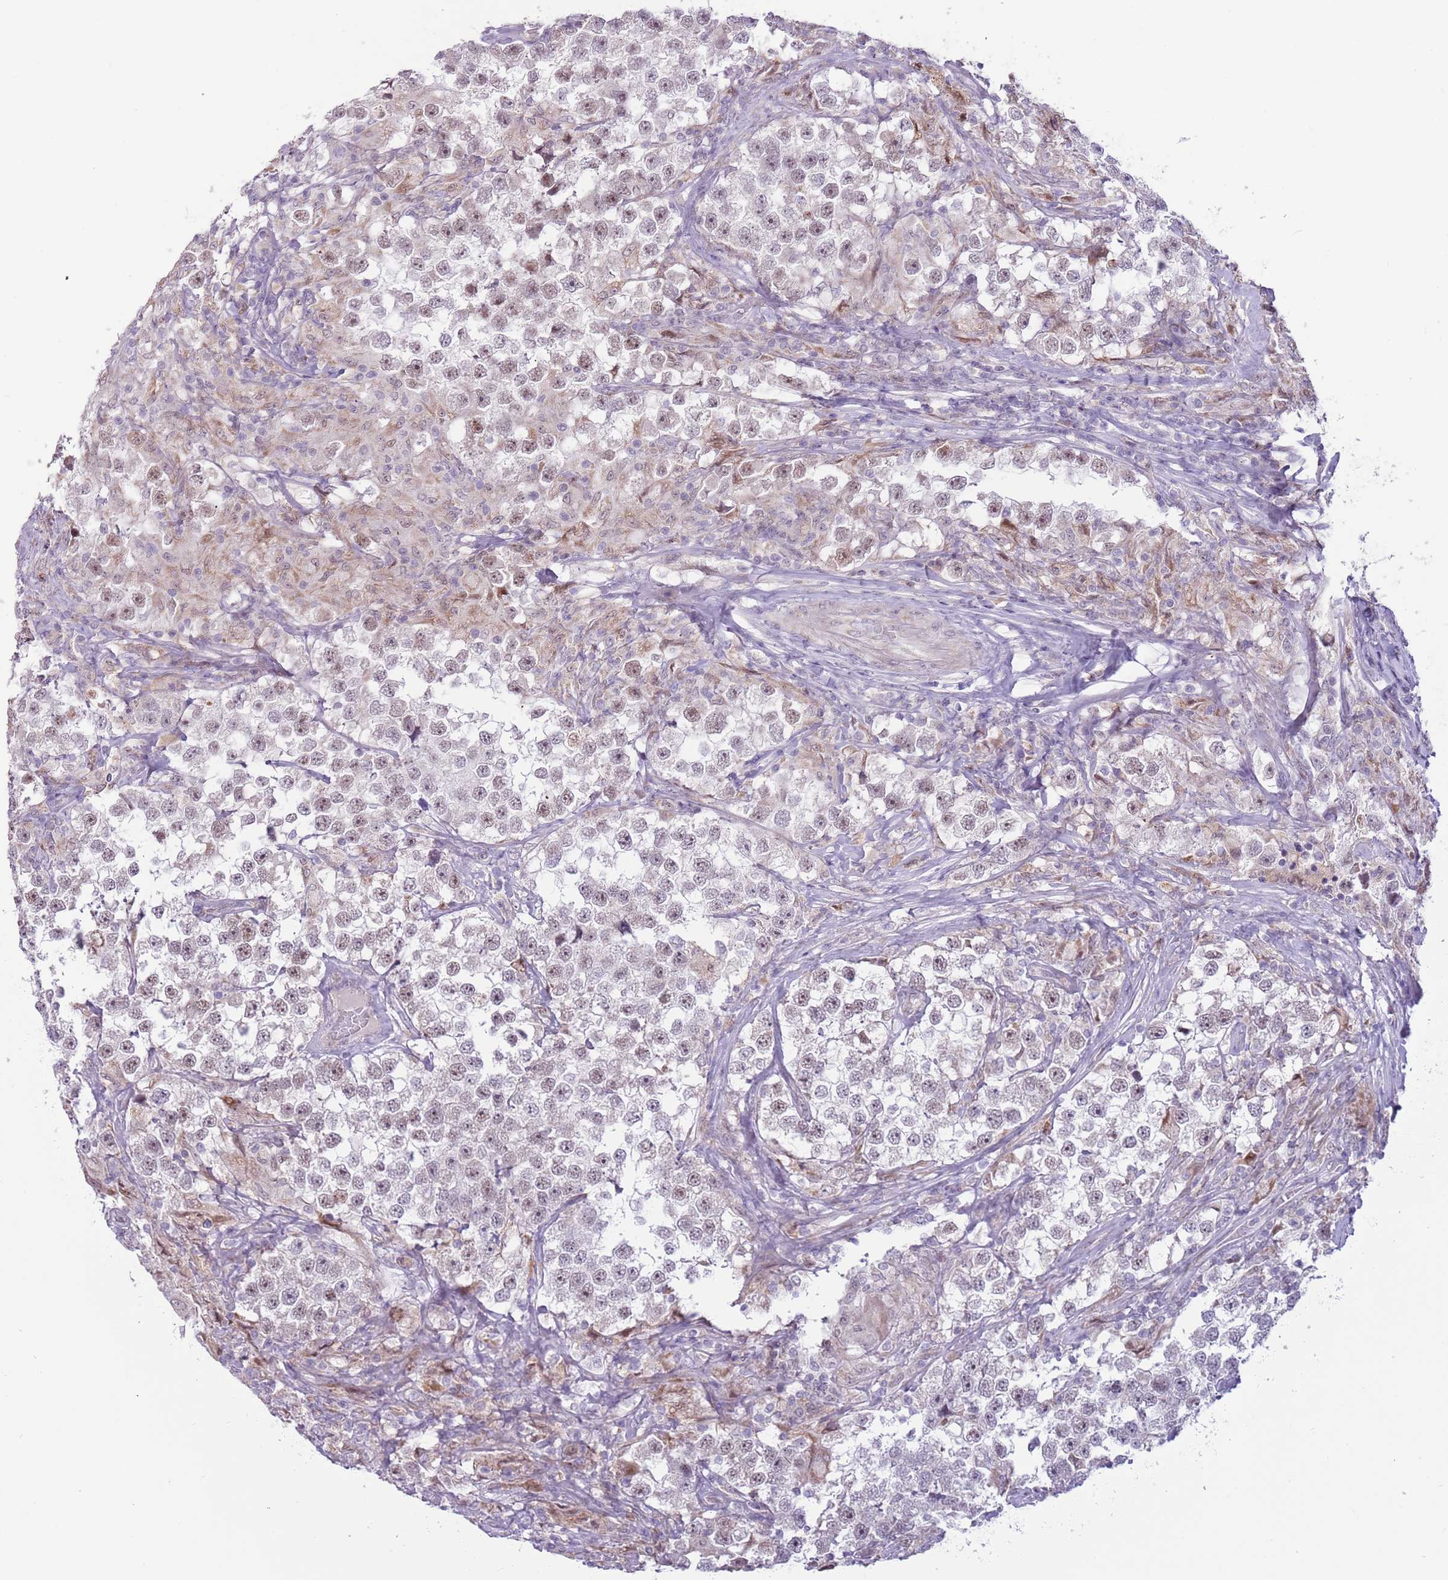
{"staining": {"intensity": "negative", "quantity": "none", "location": "none"}, "tissue": "testis cancer", "cell_type": "Tumor cells", "image_type": "cancer", "snomed": [{"axis": "morphology", "description": "Seminoma, NOS"}, {"axis": "topography", "description": "Testis"}], "caption": "Immunohistochemical staining of testis cancer demonstrates no significant staining in tumor cells.", "gene": "MLLT11", "patient": {"sex": "male", "age": 46}}